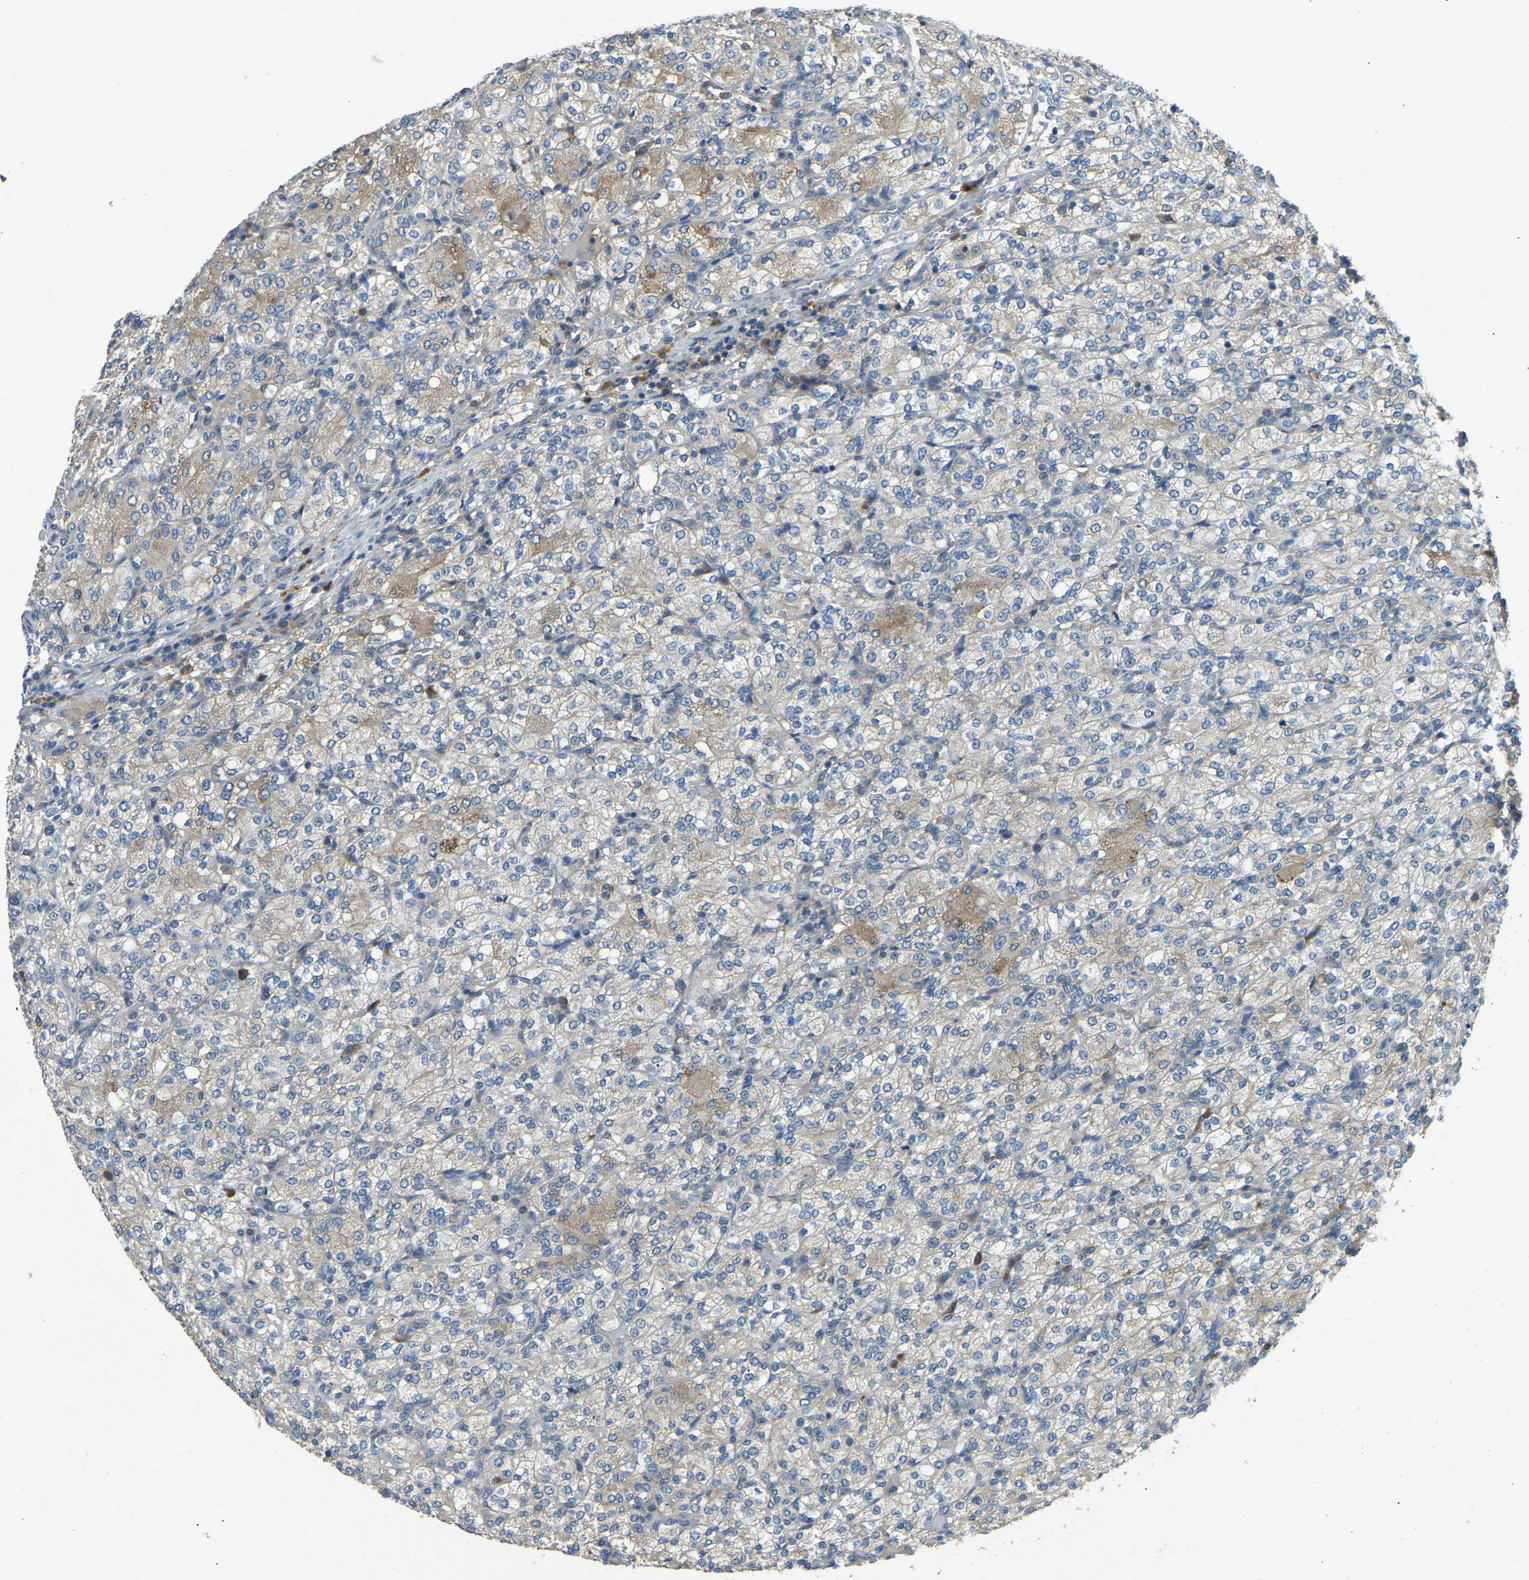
{"staining": {"intensity": "moderate", "quantity": "<25%", "location": "cytoplasmic/membranous"}, "tissue": "renal cancer", "cell_type": "Tumor cells", "image_type": "cancer", "snomed": [{"axis": "morphology", "description": "Adenocarcinoma, NOS"}, {"axis": "topography", "description": "Kidney"}], "caption": "An image showing moderate cytoplasmic/membranous expression in approximately <25% of tumor cells in renal cancer, as visualized by brown immunohistochemical staining.", "gene": "ATP8B1", "patient": {"sex": "male", "age": 77}}